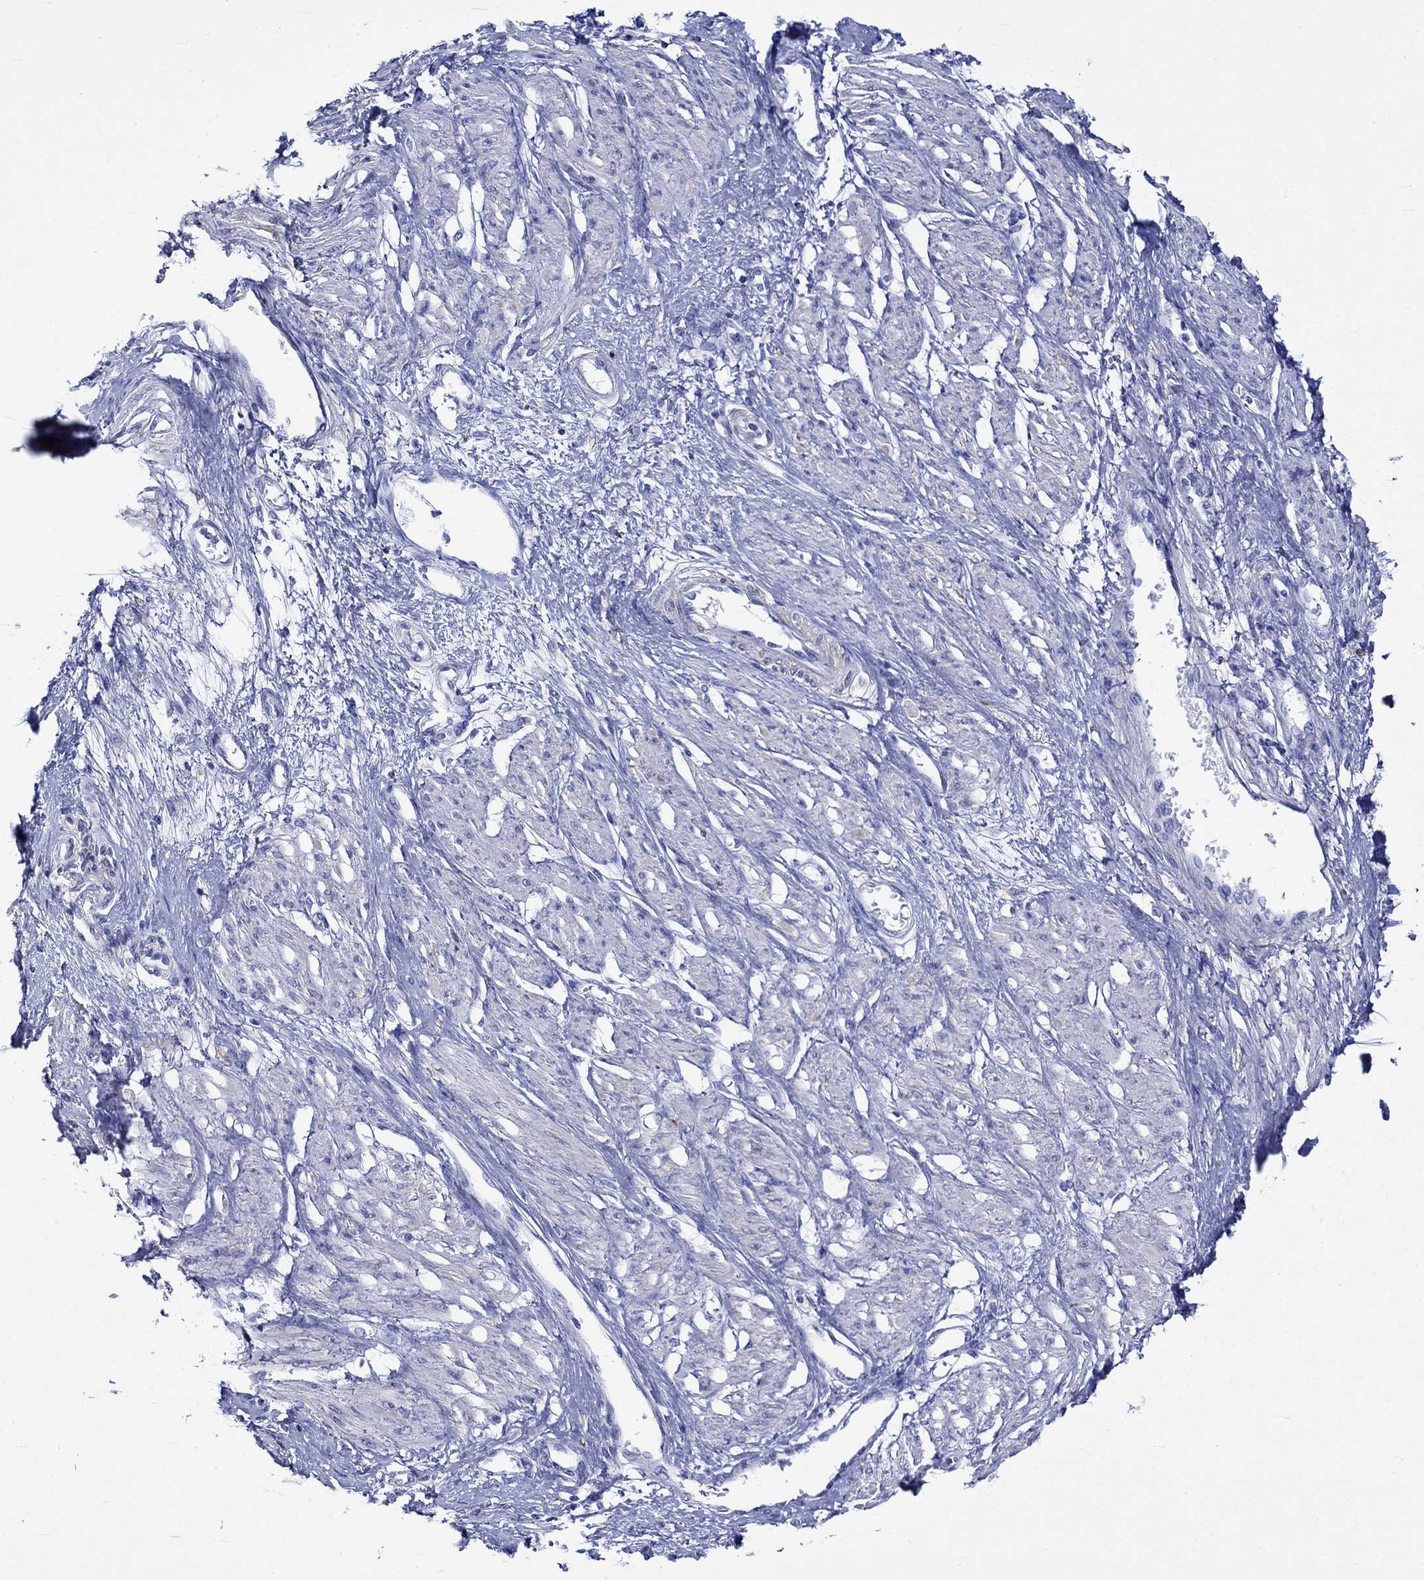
{"staining": {"intensity": "negative", "quantity": "none", "location": "none"}, "tissue": "smooth muscle", "cell_type": "Smooth muscle cells", "image_type": "normal", "snomed": [{"axis": "morphology", "description": "Normal tissue, NOS"}, {"axis": "topography", "description": "Smooth muscle"}, {"axis": "topography", "description": "Uterus"}], "caption": "Immunohistochemistry (IHC) micrograph of unremarkable smooth muscle: smooth muscle stained with DAB (3,3'-diaminobenzidine) shows no significant protein positivity in smooth muscle cells.", "gene": "CRYAB", "patient": {"sex": "female", "age": 39}}